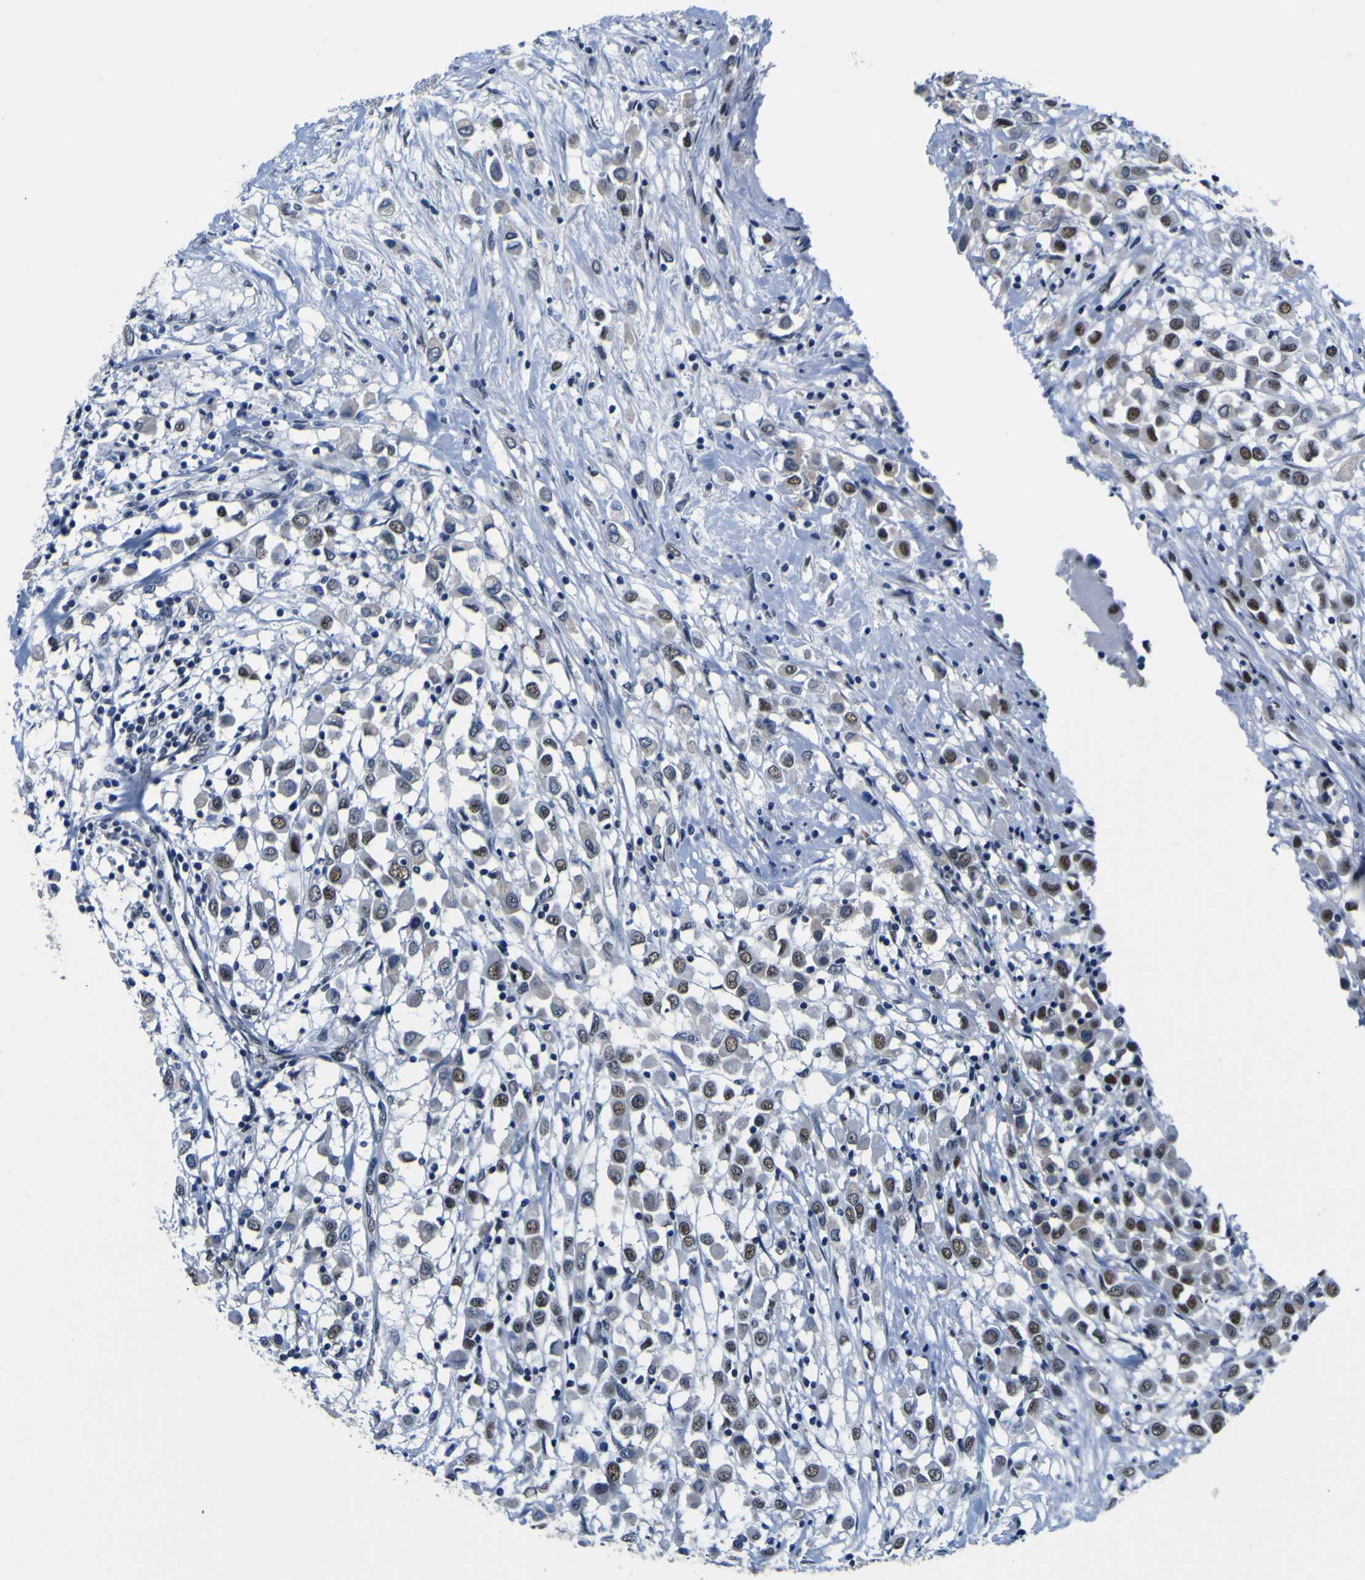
{"staining": {"intensity": "moderate", "quantity": "25%-75%", "location": "nuclear"}, "tissue": "breast cancer", "cell_type": "Tumor cells", "image_type": "cancer", "snomed": [{"axis": "morphology", "description": "Duct carcinoma"}, {"axis": "topography", "description": "Breast"}], "caption": "Brown immunohistochemical staining in breast infiltrating ductal carcinoma shows moderate nuclear staining in about 25%-75% of tumor cells.", "gene": "CUL4B", "patient": {"sex": "female", "age": 61}}